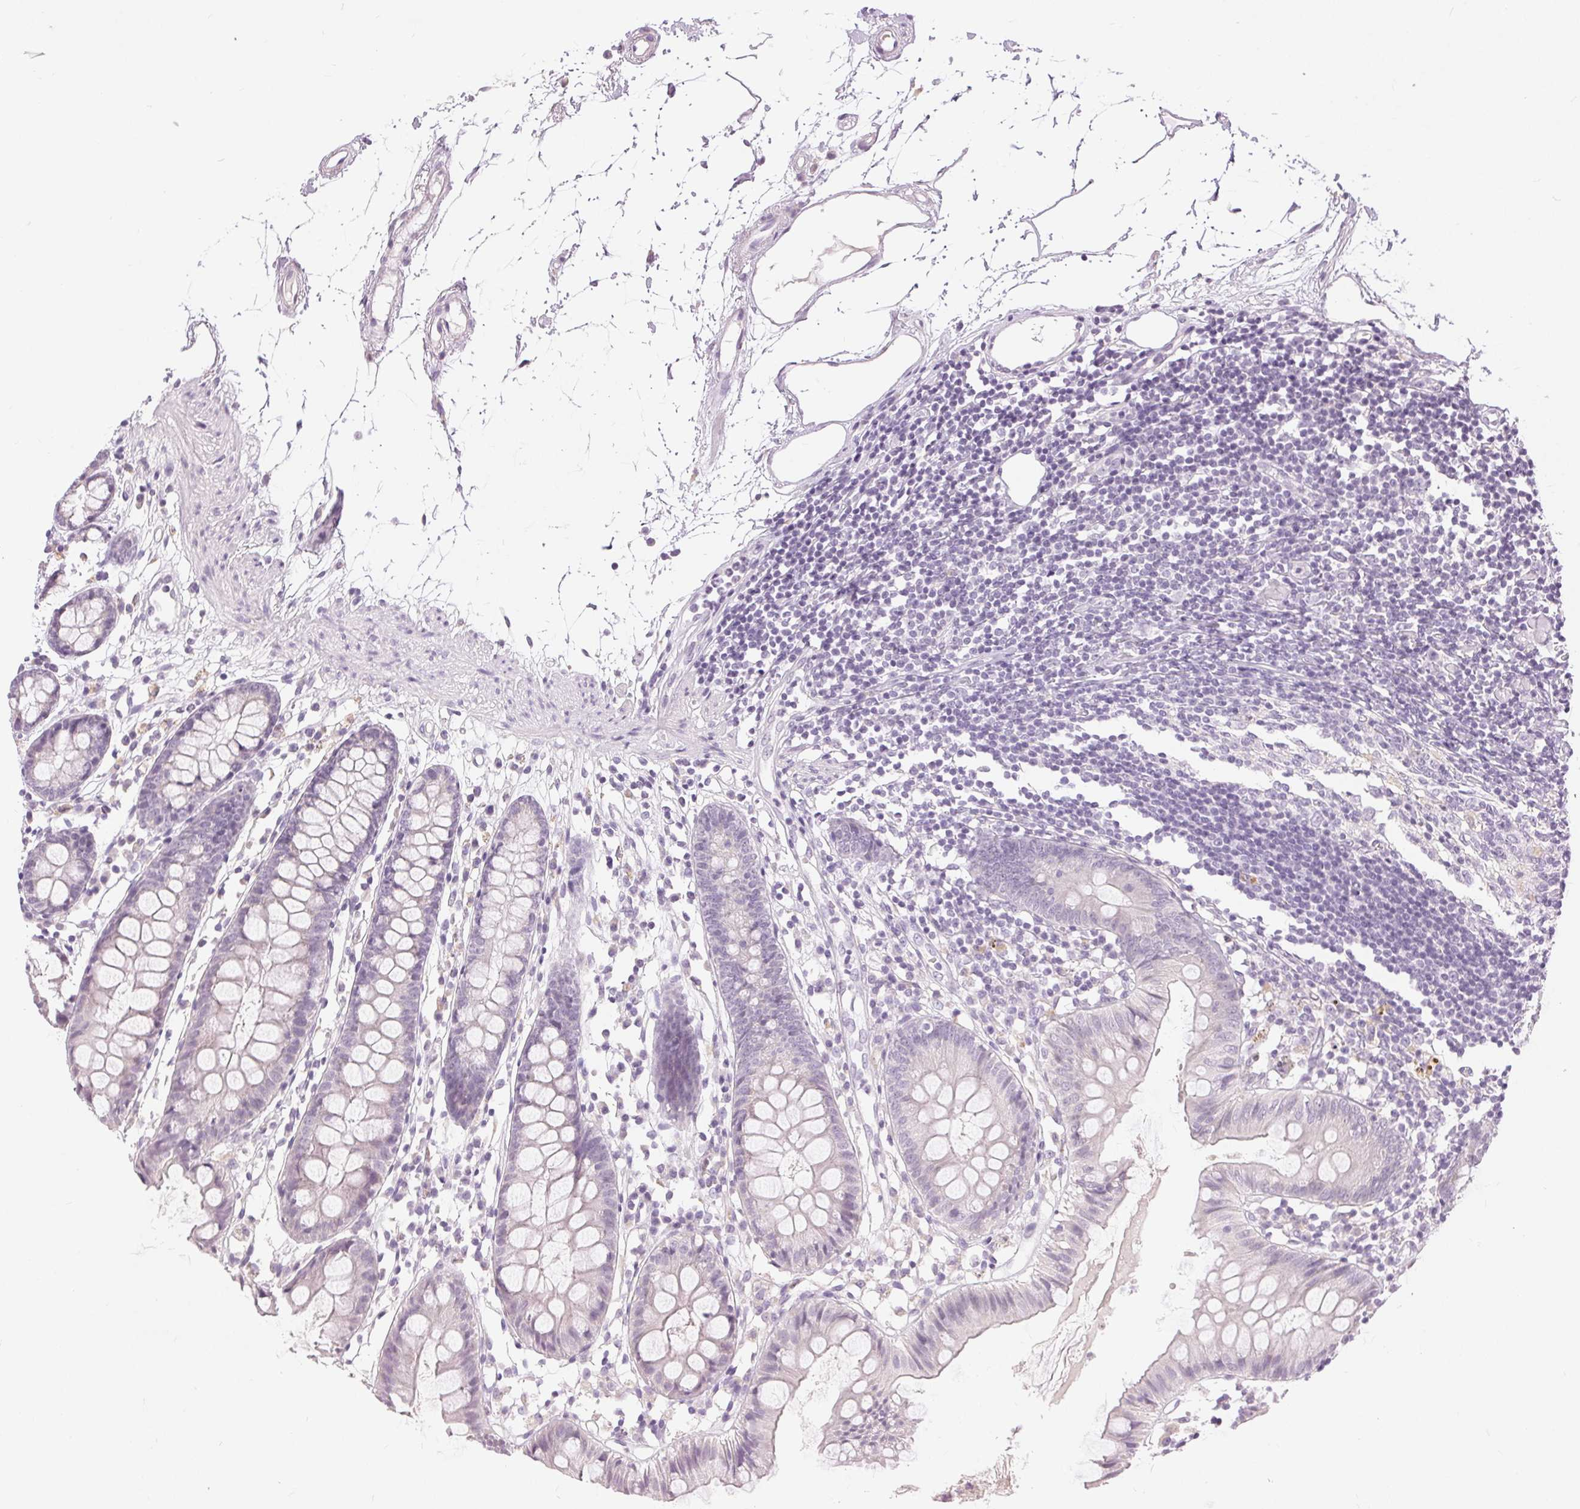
{"staining": {"intensity": "negative", "quantity": "none", "location": "none"}, "tissue": "colon", "cell_type": "Endothelial cells", "image_type": "normal", "snomed": [{"axis": "morphology", "description": "Normal tissue, NOS"}, {"axis": "topography", "description": "Colon"}], "caption": "High magnification brightfield microscopy of unremarkable colon stained with DAB (3,3'-diaminobenzidine) (brown) and counterstained with hematoxylin (blue): endothelial cells show no significant expression. Nuclei are stained in blue.", "gene": "DSG3", "patient": {"sex": "female", "age": 84}}